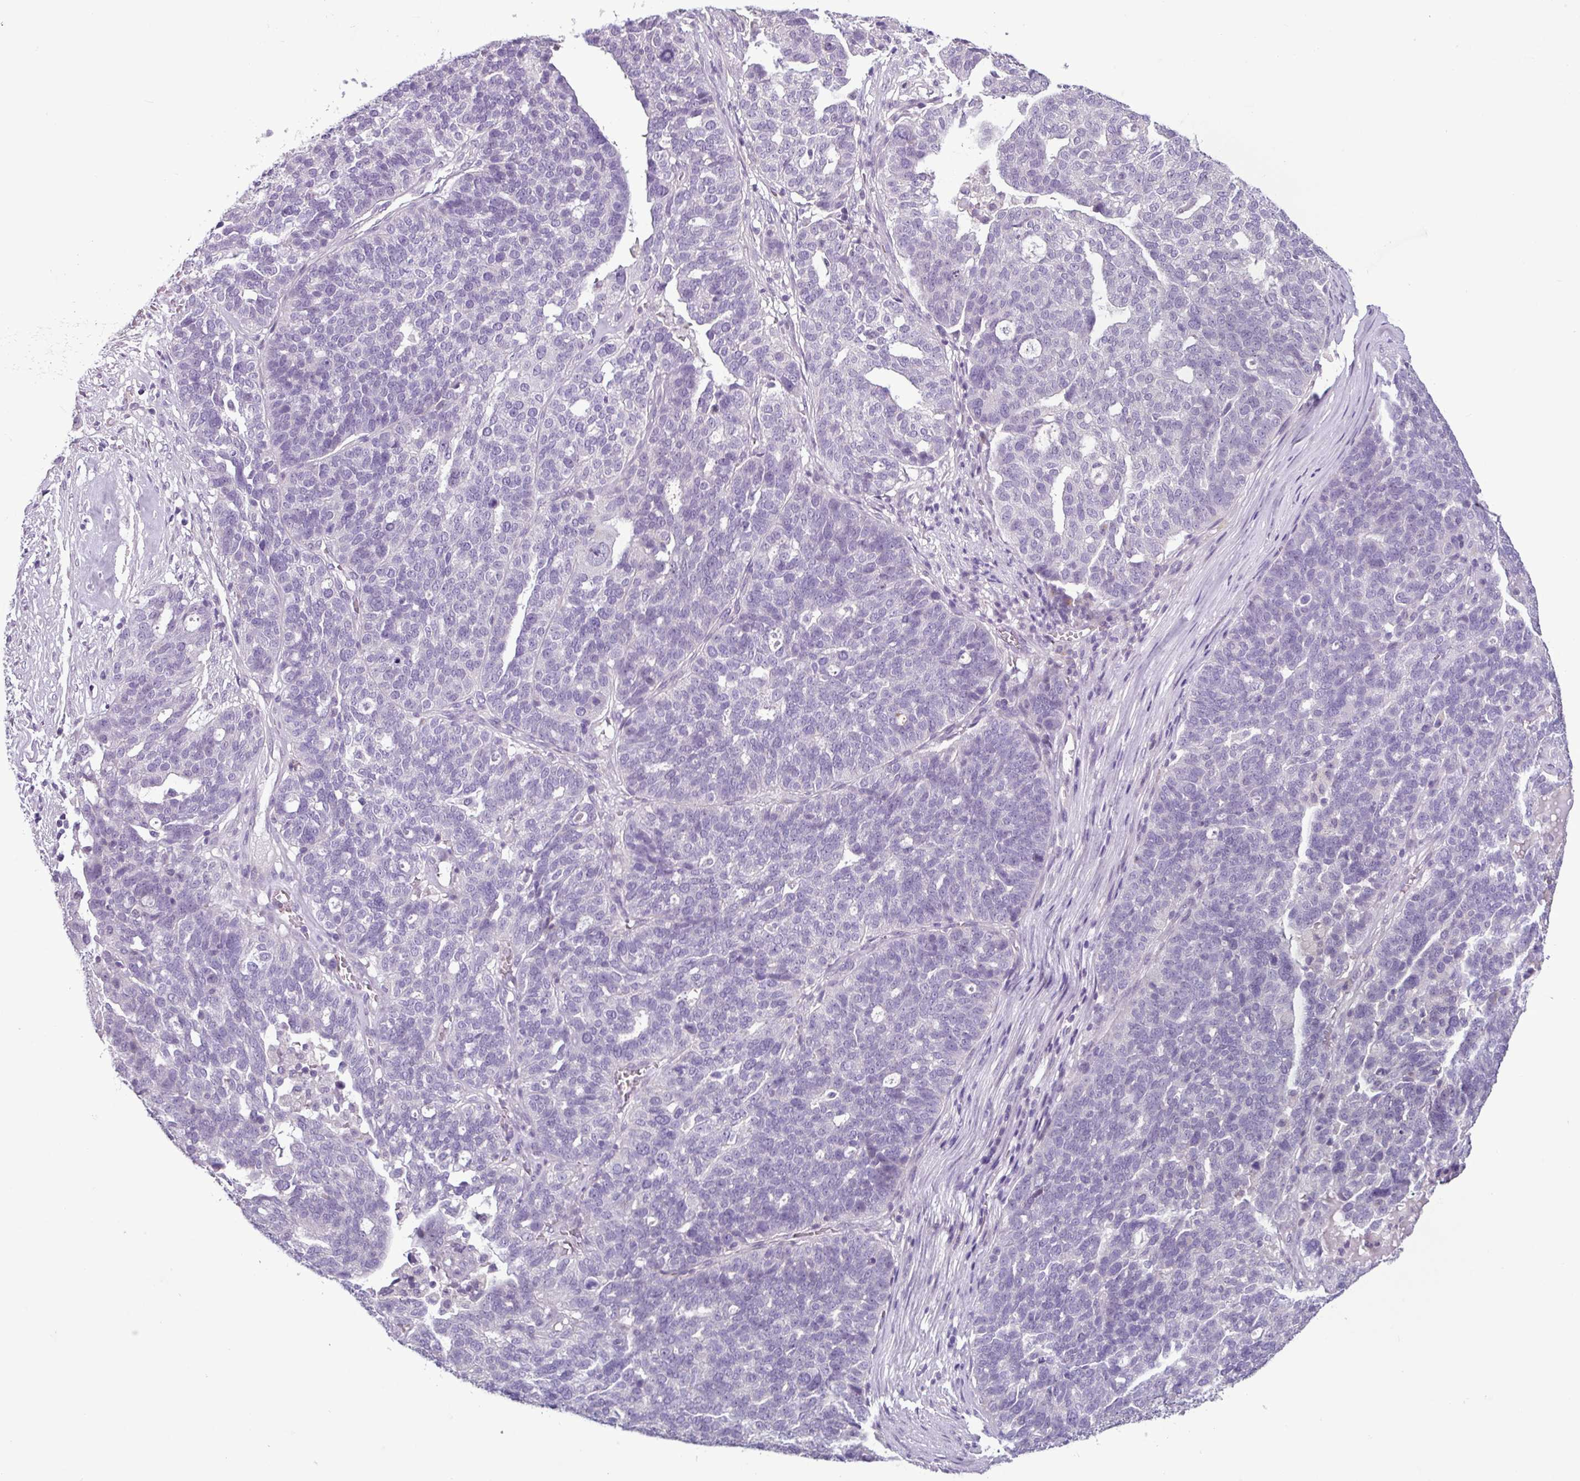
{"staining": {"intensity": "negative", "quantity": "none", "location": "none"}, "tissue": "ovarian cancer", "cell_type": "Tumor cells", "image_type": "cancer", "snomed": [{"axis": "morphology", "description": "Cystadenocarcinoma, serous, NOS"}, {"axis": "topography", "description": "Ovary"}], "caption": "This is an IHC image of human ovarian serous cystadenocarcinoma. There is no positivity in tumor cells.", "gene": "C9orf24", "patient": {"sex": "female", "age": 59}}